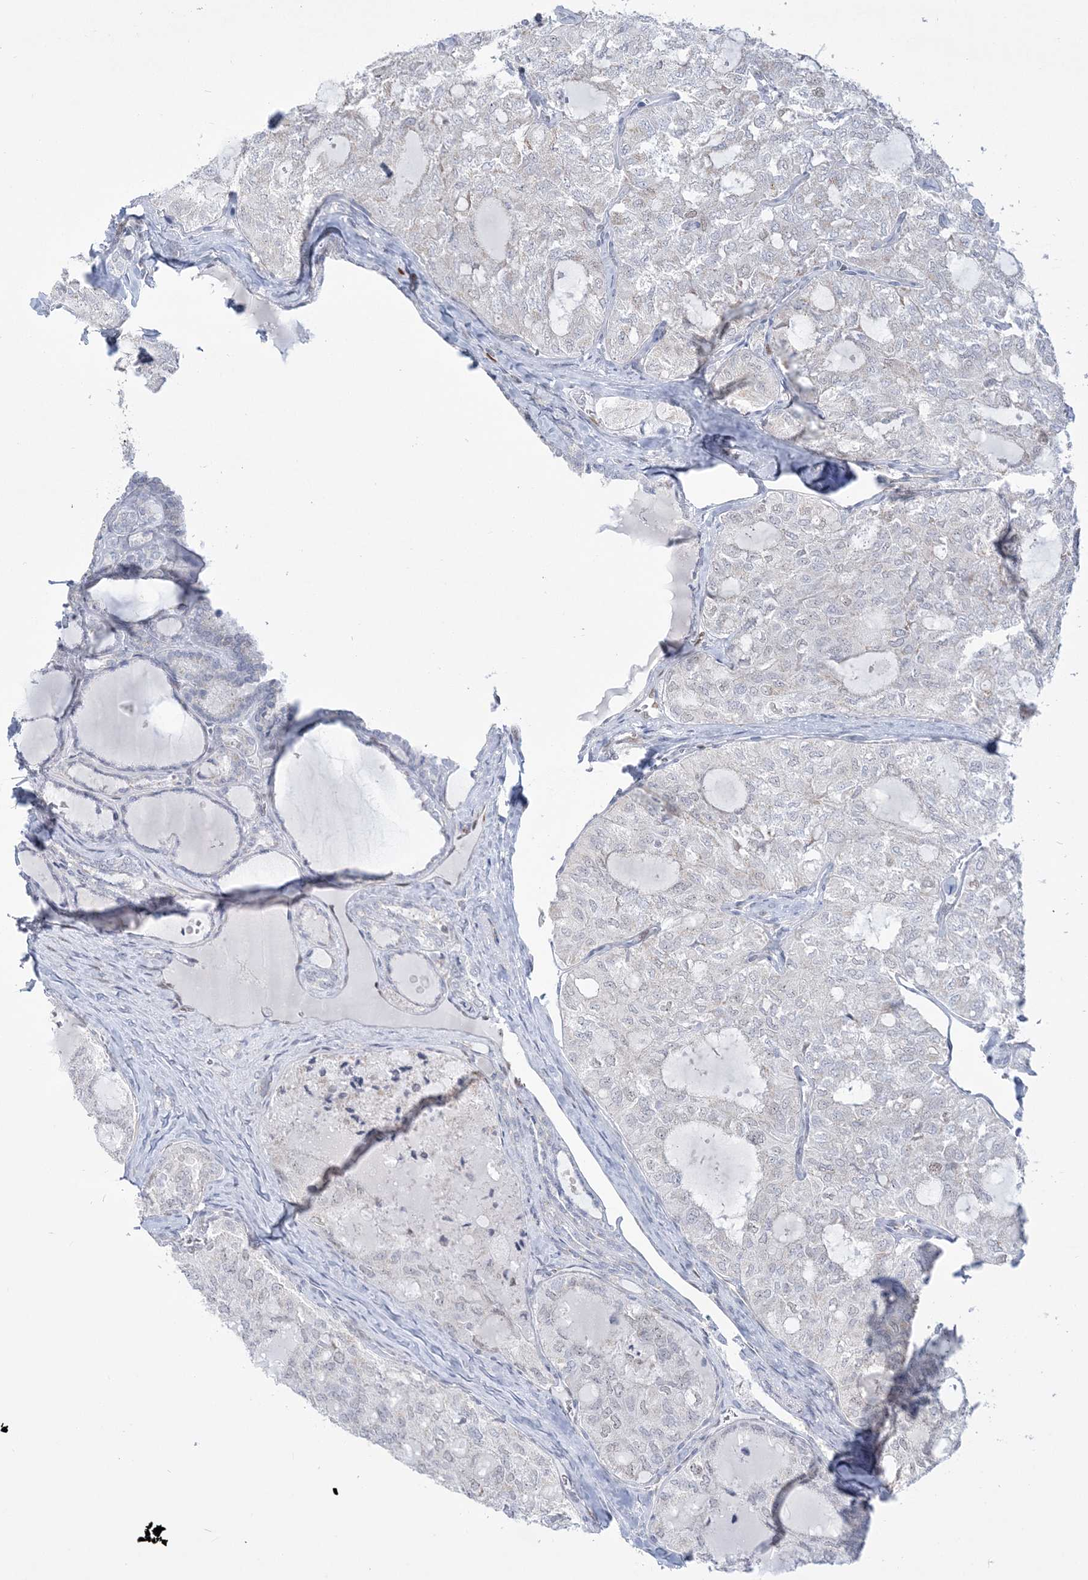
{"staining": {"intensity": "negative", "quantity": "none", "location": "none"}, "tissue": "thyroid cancer", "cell_type": "Tumor cells", "image_type": "cancer", "snomed": [{"axis": "morphology", "description": "Follicular adenoma carcinoma, NOS"}, {"axis": "topography", "description": "Thyroid gland"}], "caption": "A high-resolution histopathology image shows IHC staining of thyroid follicular adenoma carcinoma, which demonstrates no significant expression in tumor cells.", "gene": "DDX21", "patient": {"sex": "male", "age": 75}}